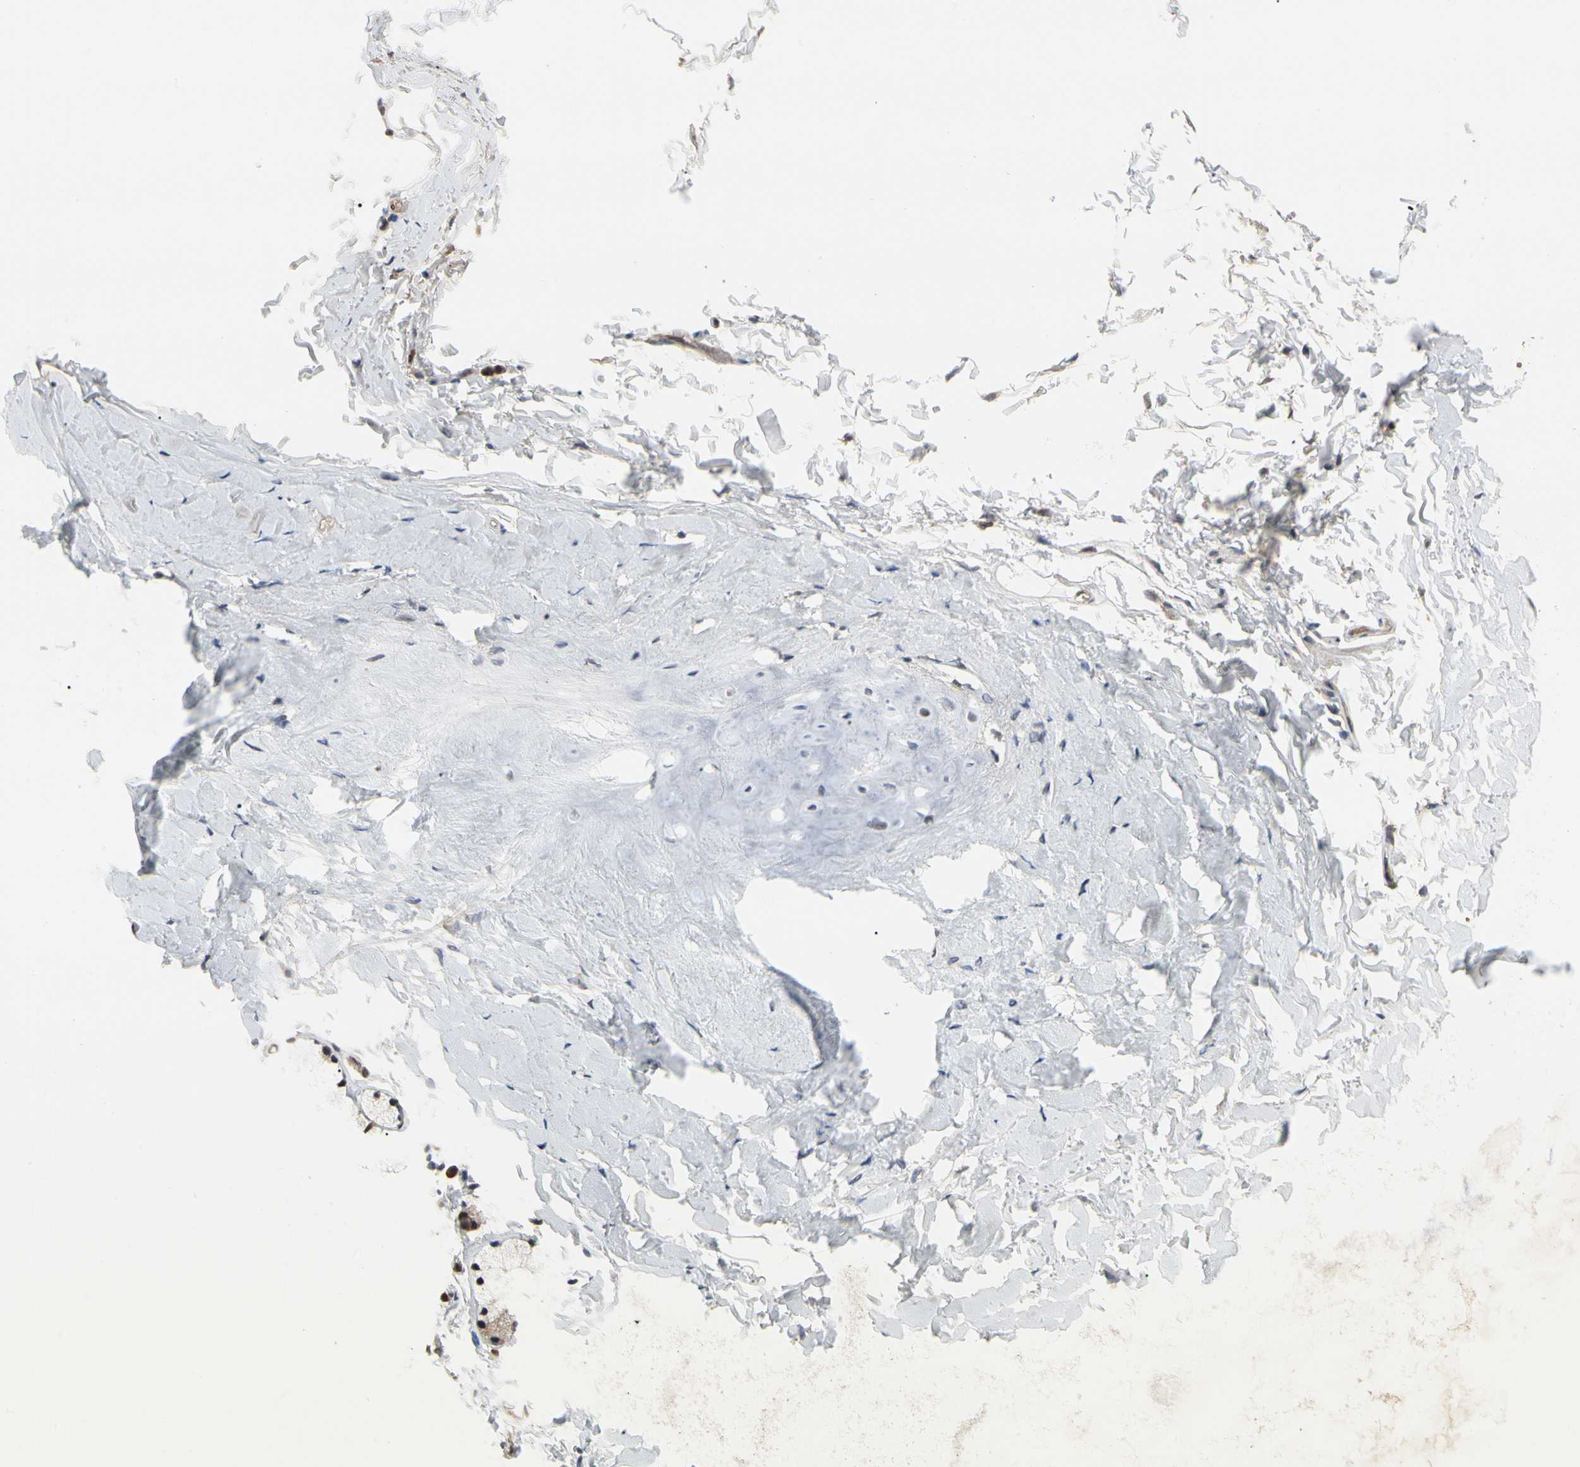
{"staining": {"intensity": "negative", "quantity": "none", "location": "none"}, "tissue": "adipose tissue", "cell_type": "Adipocytes", "image_type": "normal", "snomed": [{"axis": "morphology", "description": "Normal tissue, NOS"}, {"axis": "topography", "description": "Cartilage tissue"}, {"axis": "topography", "description": "Bronchus"}], "caption": "Adipocytes show no significant protein expression in unremarkable adipose tissue. (Stains: DAB (3,3'-diaminobenzidine) immunohistochemistry with hematoxylin counter stain, Microscopy: brightfield microscopy at high magnification).", "gene": "CDK5", "patient": {"sex": "female", "age": 73}}